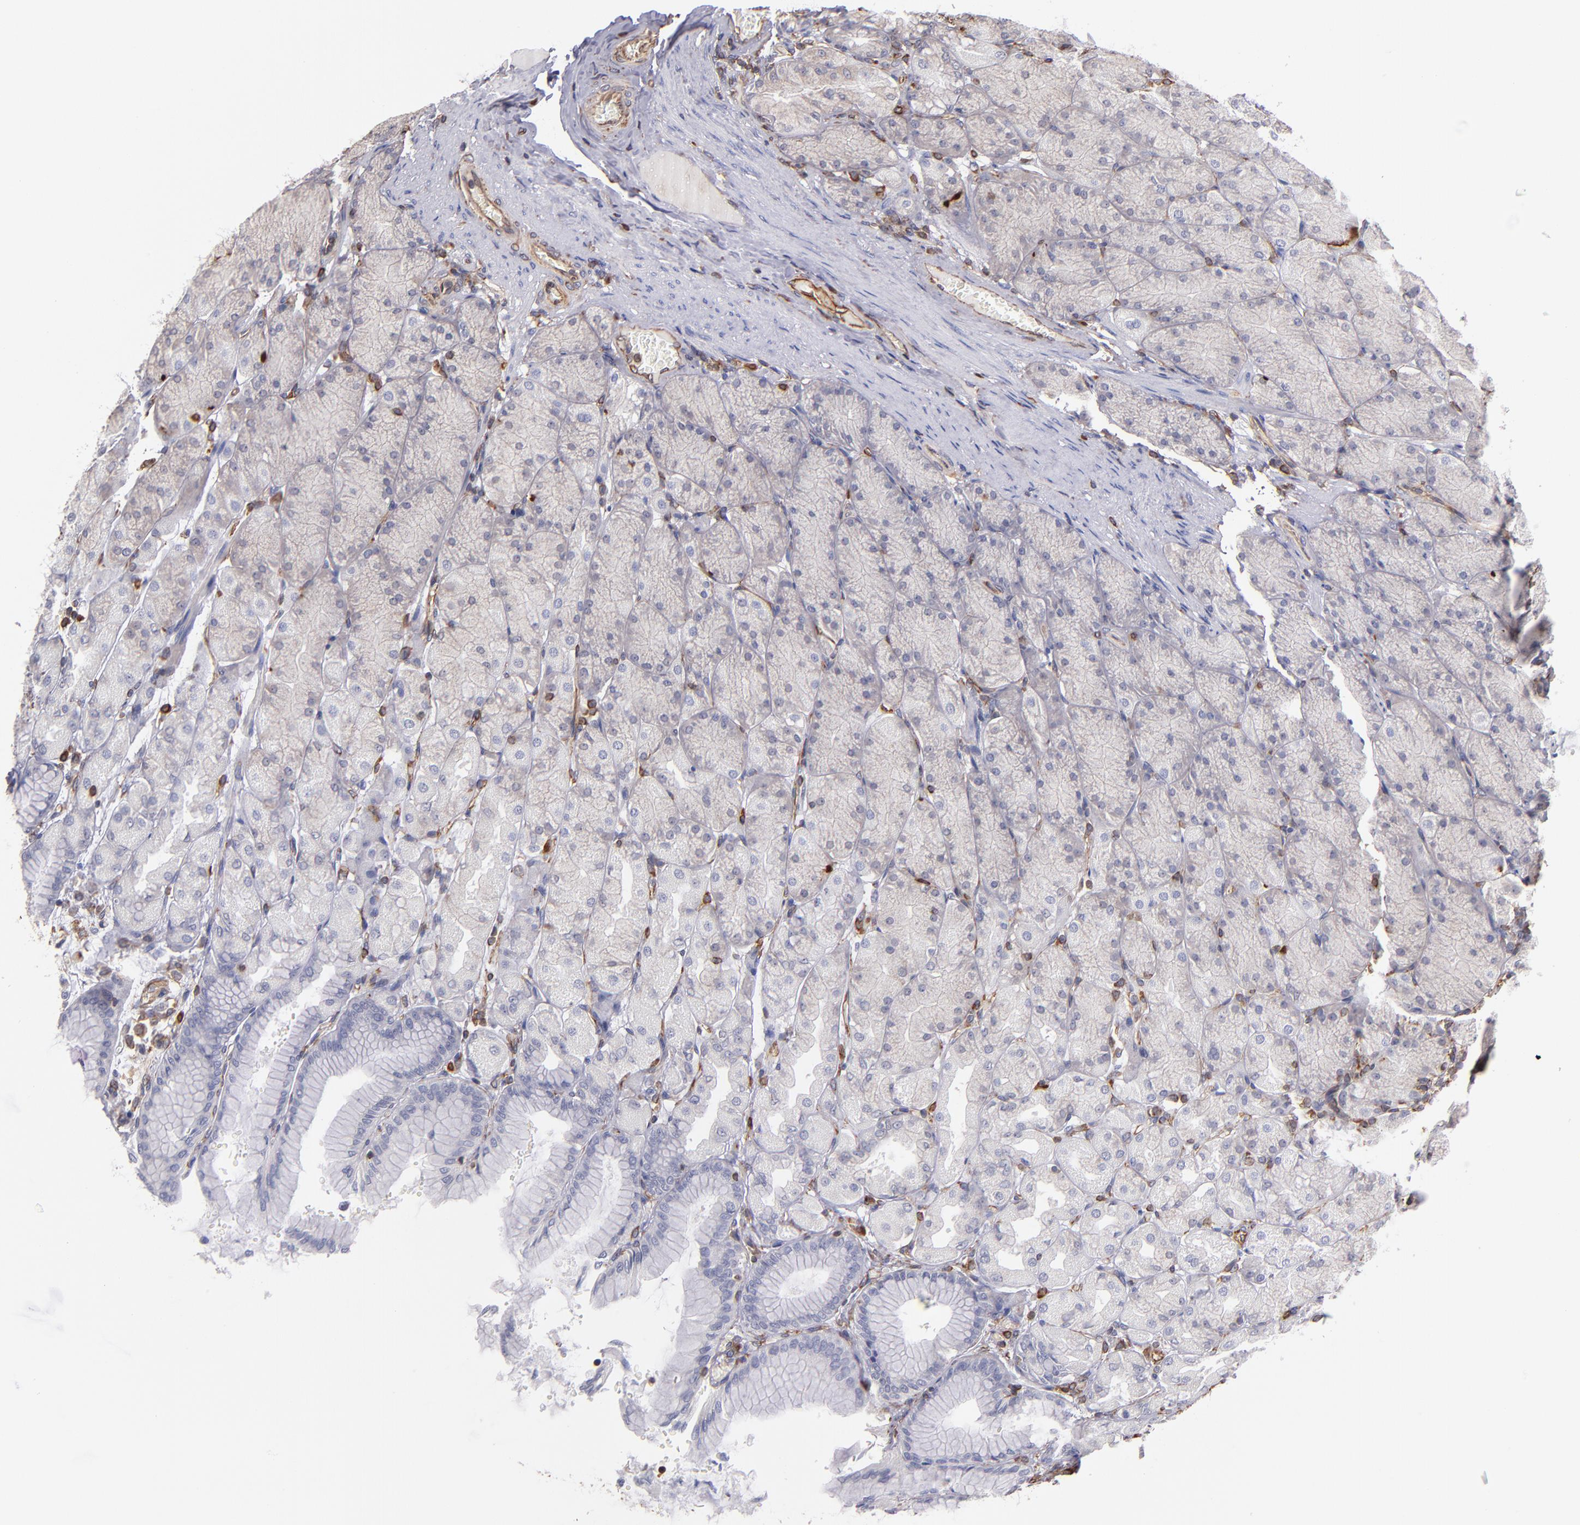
{"staining": {"intensity": "negative", "quantity": "none", "location": "none"}, "tissue": "stomach", "cell_type": "Glandular cells", "image_type": "normal", "snomed": [{"axis": "morphology", "description": "Normal tissue, NOS"}, {"axis": "topography", "description": "Stomach, upper"}], "caption": "This micrograph is of benign stomach stained with IHC to label a protein in brown with the nuclei are counter-stained blue. There is no positivity in glandular cells. (Stains: DAB (3,3'-diaminobenzidine) IHC with hematoxylin counter stain, Microscopy: brightfield microscopy at high magnification).", "gene": "ABCC1", "patient": {"sex": "female", "age": 56}}